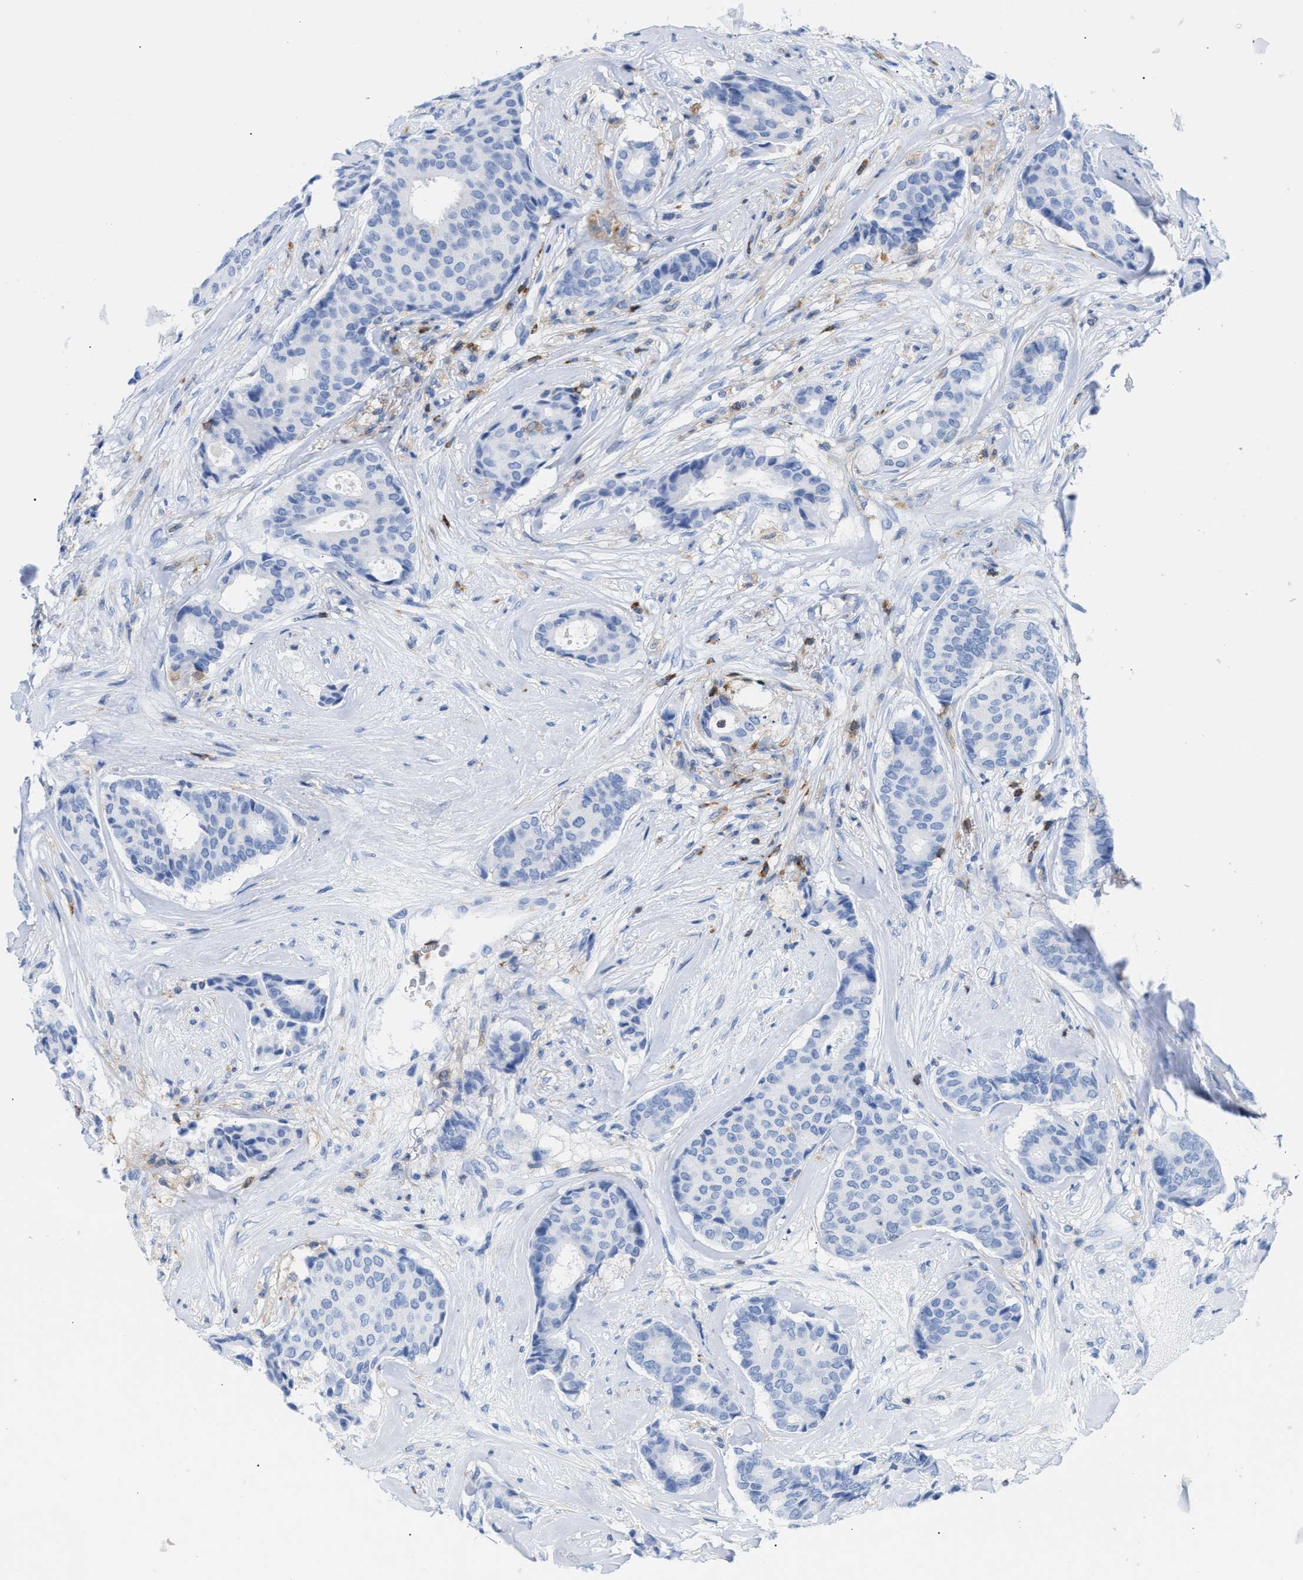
{"staining": {"intensity": "negative", "quantity": "none", "location": "none"}, "tissue": "breast cancer", "cell_type": "Tumor cells", "image_type": "cancer", "snomed": [{"axis": "morphology", "description": "Duct carcinoma"}, {"axis": "topography", "description": "Breast"}], "caption": "High power microscopy photomicrograph of an IHC image of breast cancer, revealing no significant positivity in tumor cells.", "gene": "LCP1", "patient": {"sex": "female", "age": 75}}